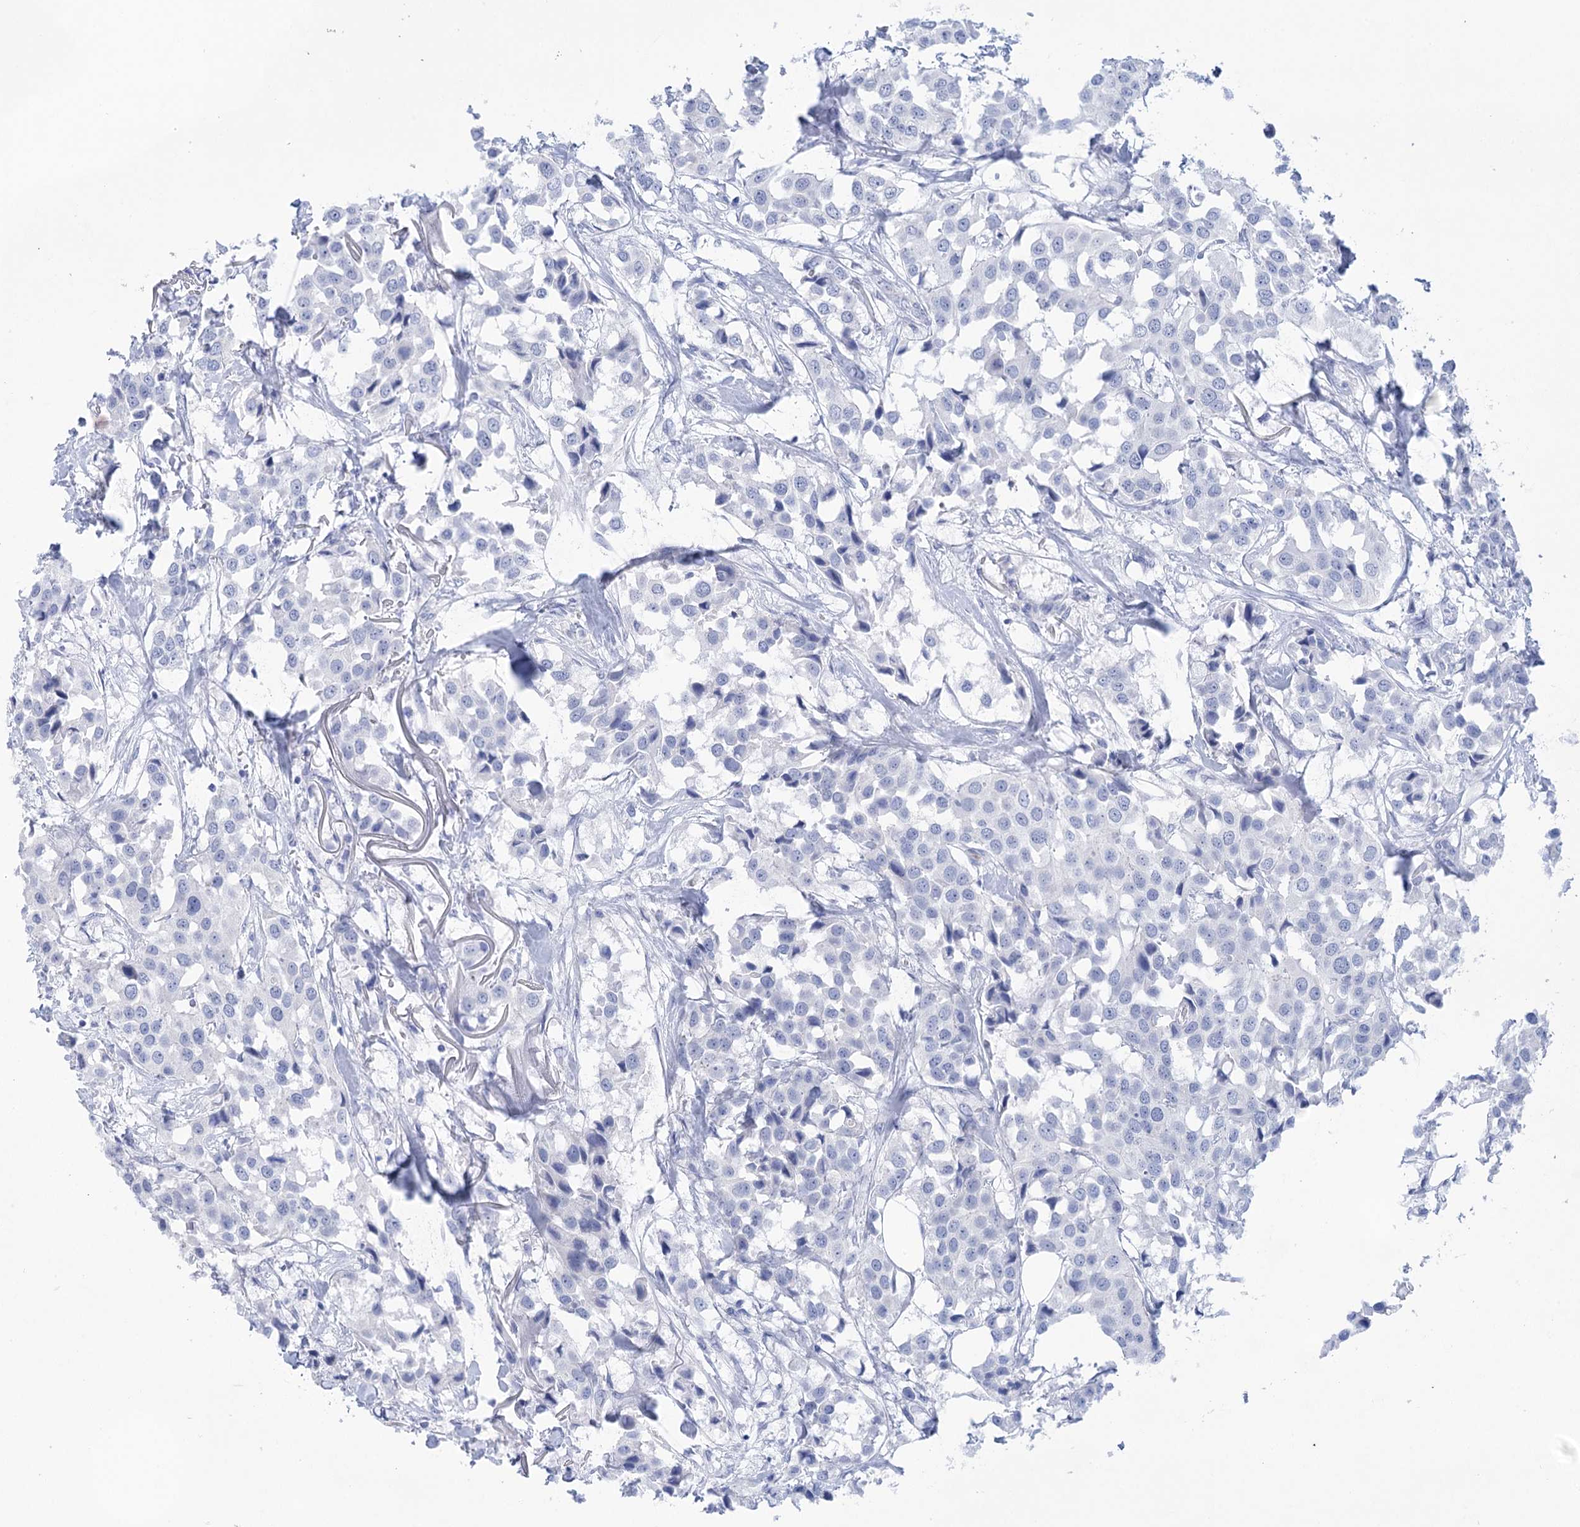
{"staining": {"intensity": "negative", "quantity": "none", "location": "none"}, "tissue": "breast cancer", "cell_type": "Tumor cells", "image_type": "cancer", "snomed": [{"axis": "morphology", "description": "Duct carcinoma"}, {"axis": "topography", "description": "Breast"}], "caption": "Immunohistochemistry image of neoplastic tissue: breast cancer stained with DAB exhibits no significant protein positivity in tumor cells. The staining is performed using DAB brown chromogen with nuclei counter-stained in using hematoxylin.", "gene": "LALBA", "patient": {"sex": "female", "age": 80}}